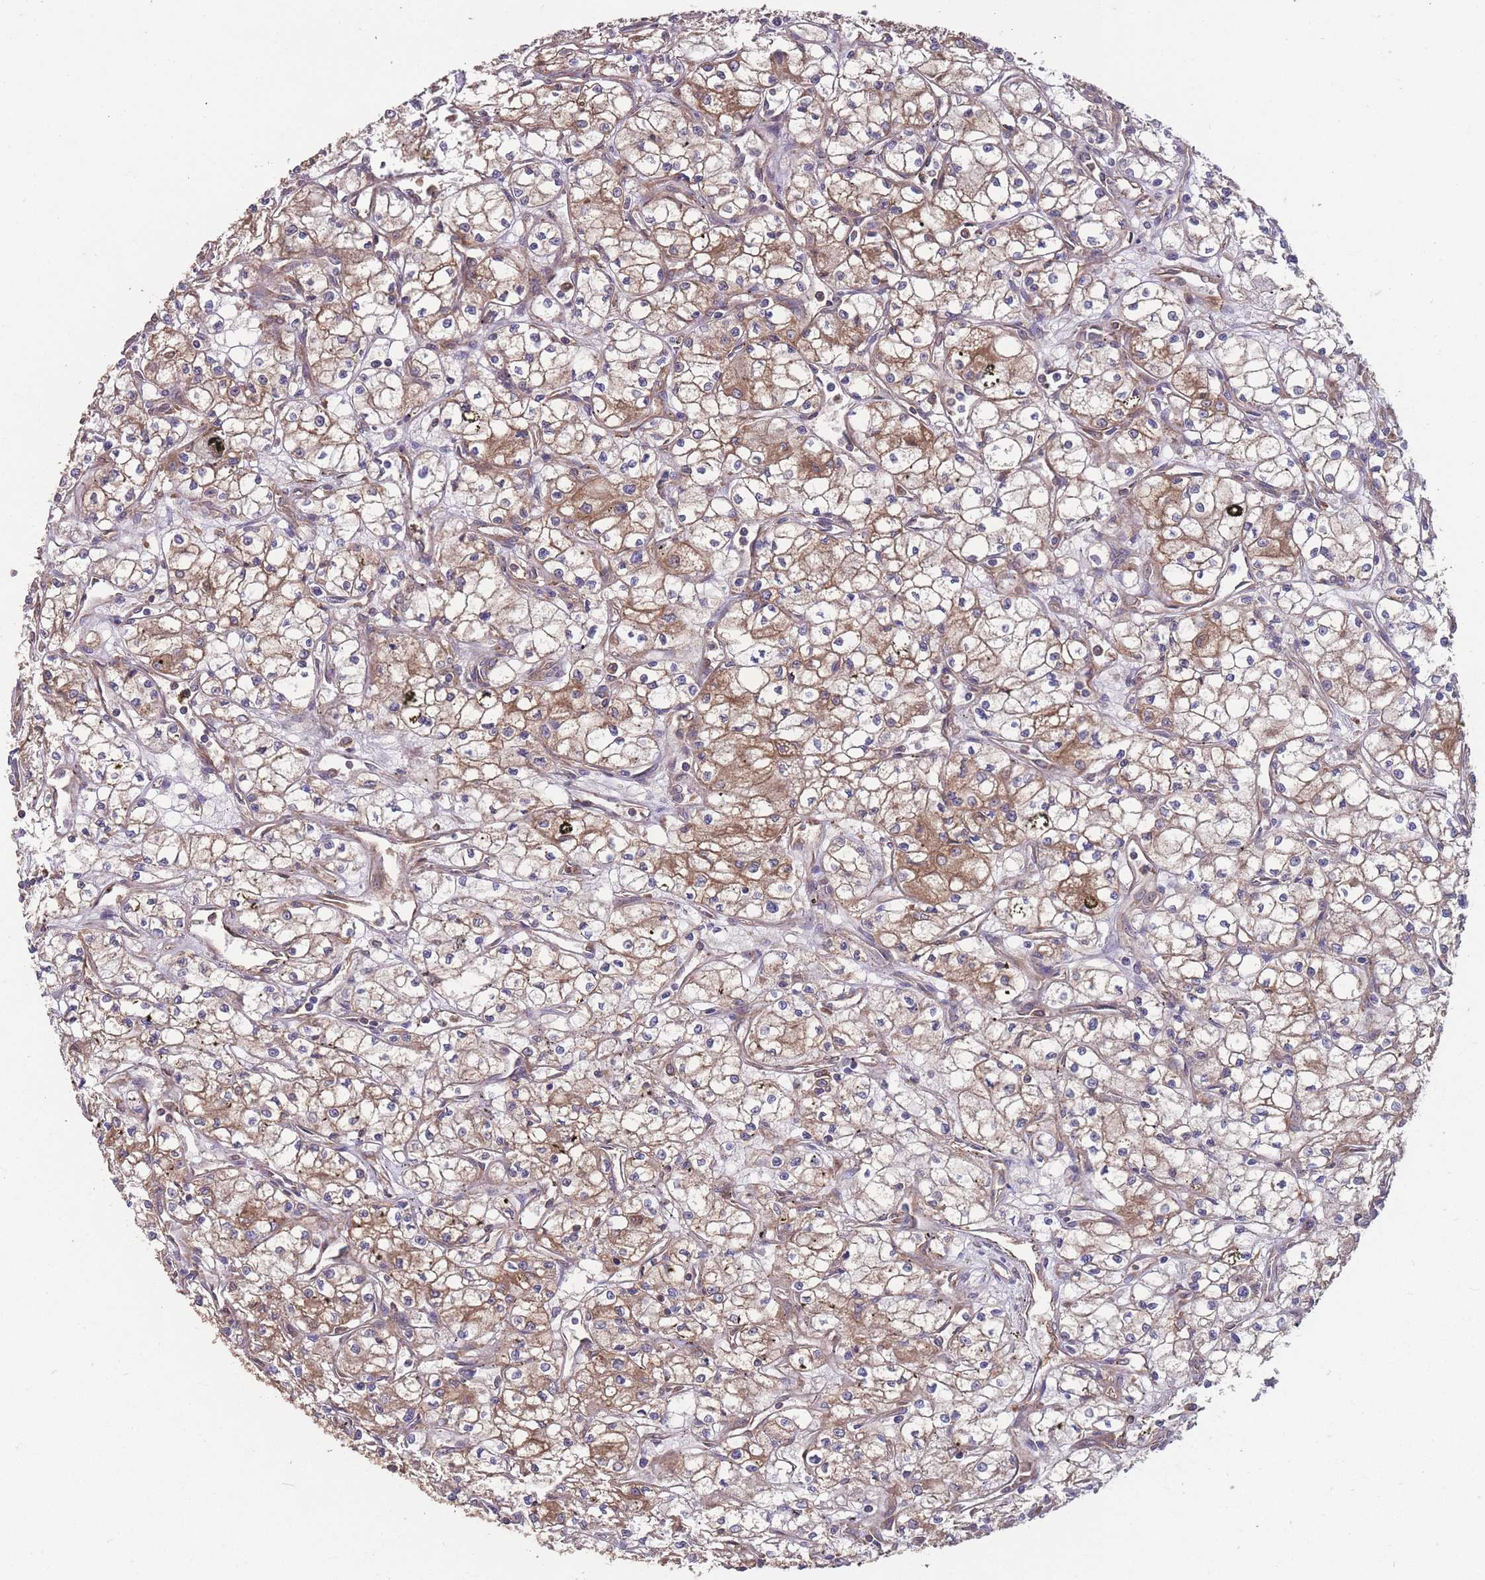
{"staining": {"intensity": "moderate", "quantity": "25%-75%", "location": "cytoplasmic/membranous"}, "tissue": "renal cancer", "cell_type": "Tumor cells", "image_type": "cancer", "snomed": [{"axis": "morphology", "description": "Adenocarcinoma, NOS"}, {"axis": "topography", "description": "Kidney"}], "caption": "Moderate cytoplasmic/membranous staining for a protein is identified in approximately 25%-75% of tumor cells of renal adenocarcinoma using immunohistochemistry.", "gene": "ZPR1", "patient": {"sex": "male", "age": 59}}